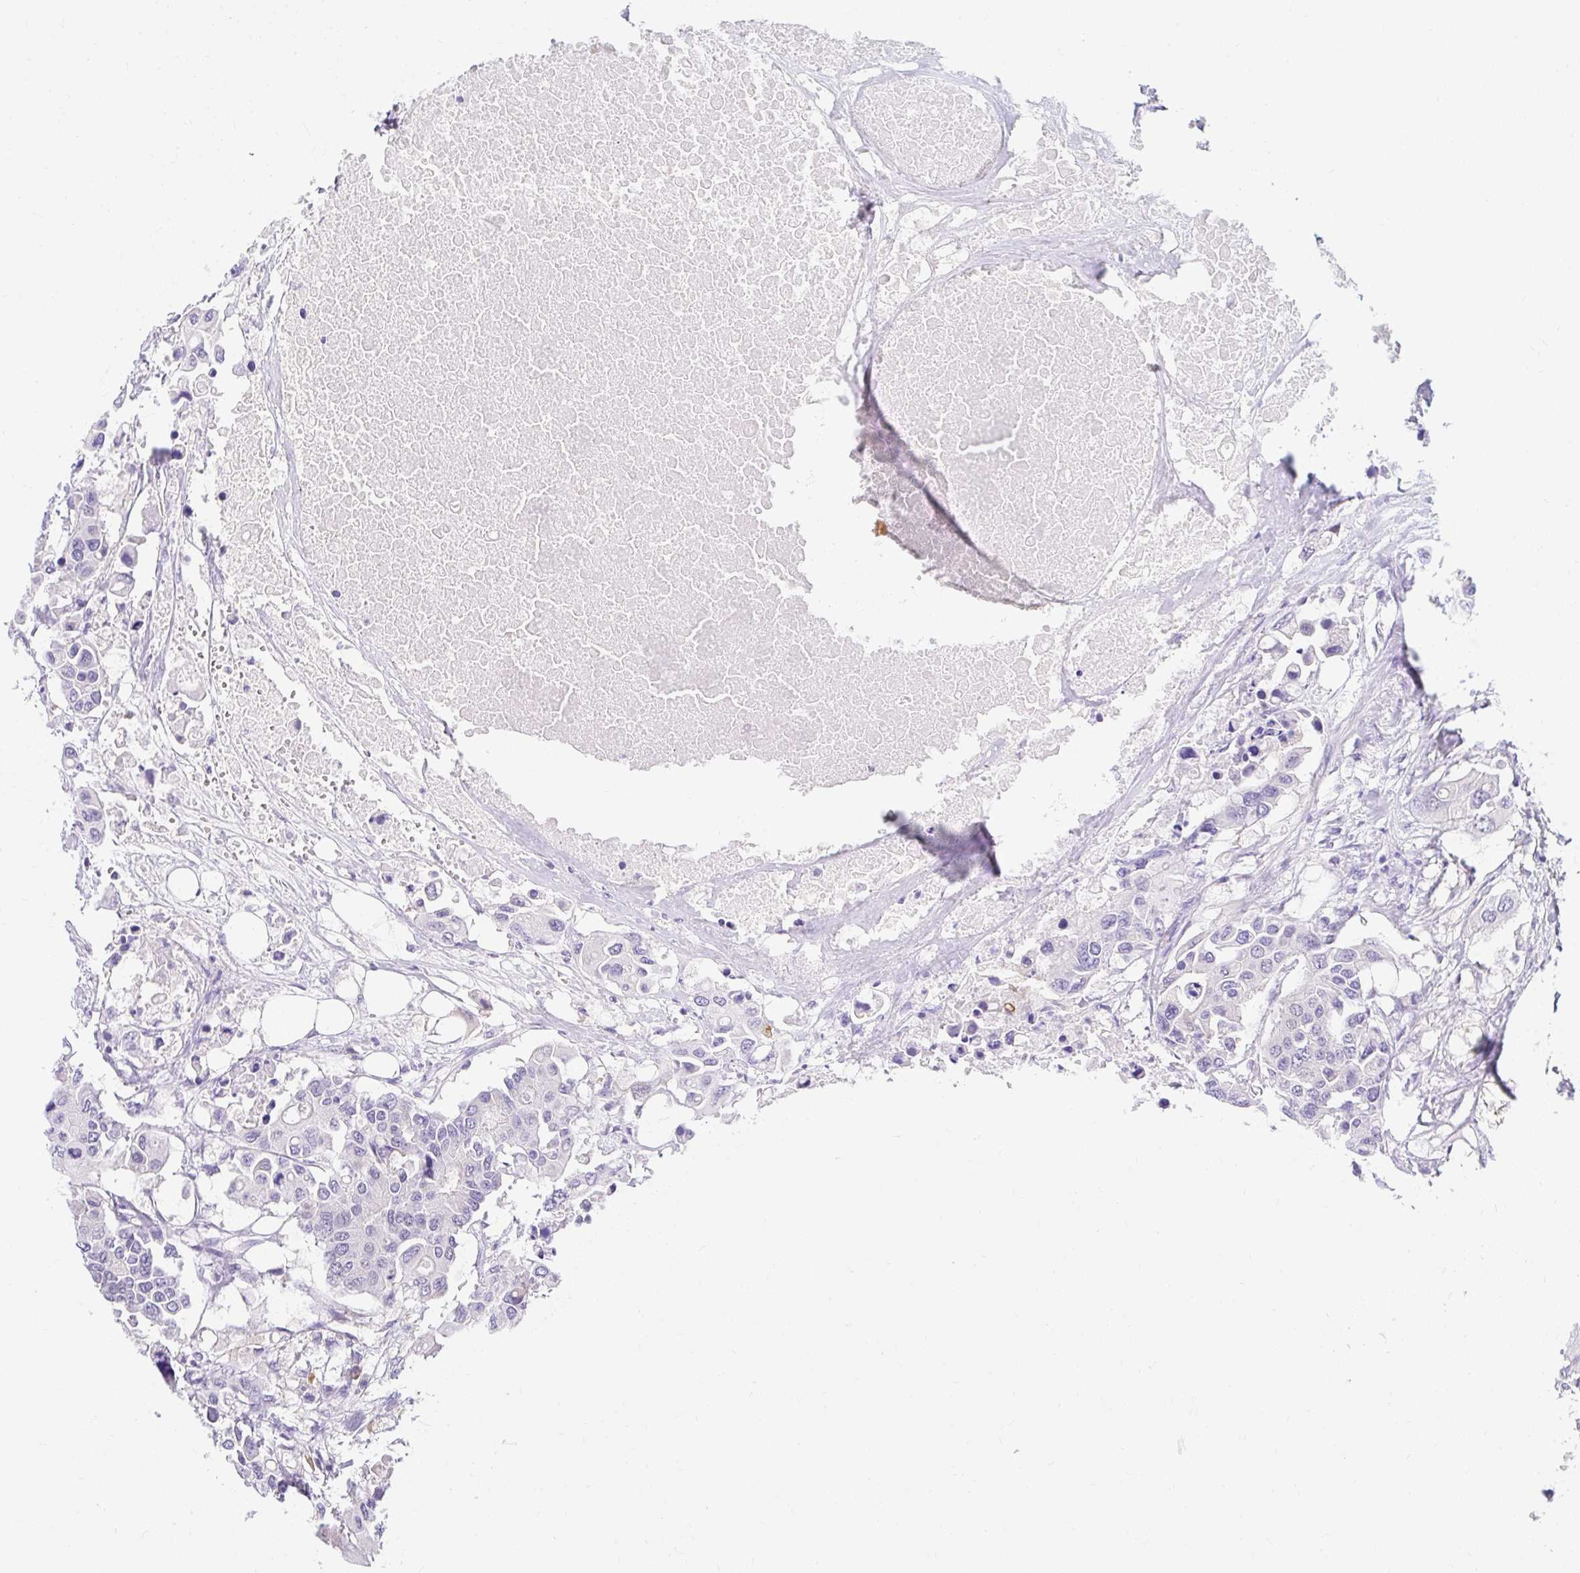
{"staining": {"intensity": "negative", "quantity": "none", "location": "none"}, "tissue": "colorectal cancer", "cell_type": "Tumor cells", "image_type": "cancer", "snomed": [{"axis": "morphology", "description": "Adenocarcinoma, NOS"}, {"axis": "topography", "description": "Colon"}], "caption": "An image of colorectal cancer (adenocarcinoma) stained for a protein demonstrates no brown staining in tumor cells.", "gene": "GOLGA8A", "patient": {"sex": "male", "age": 77}}